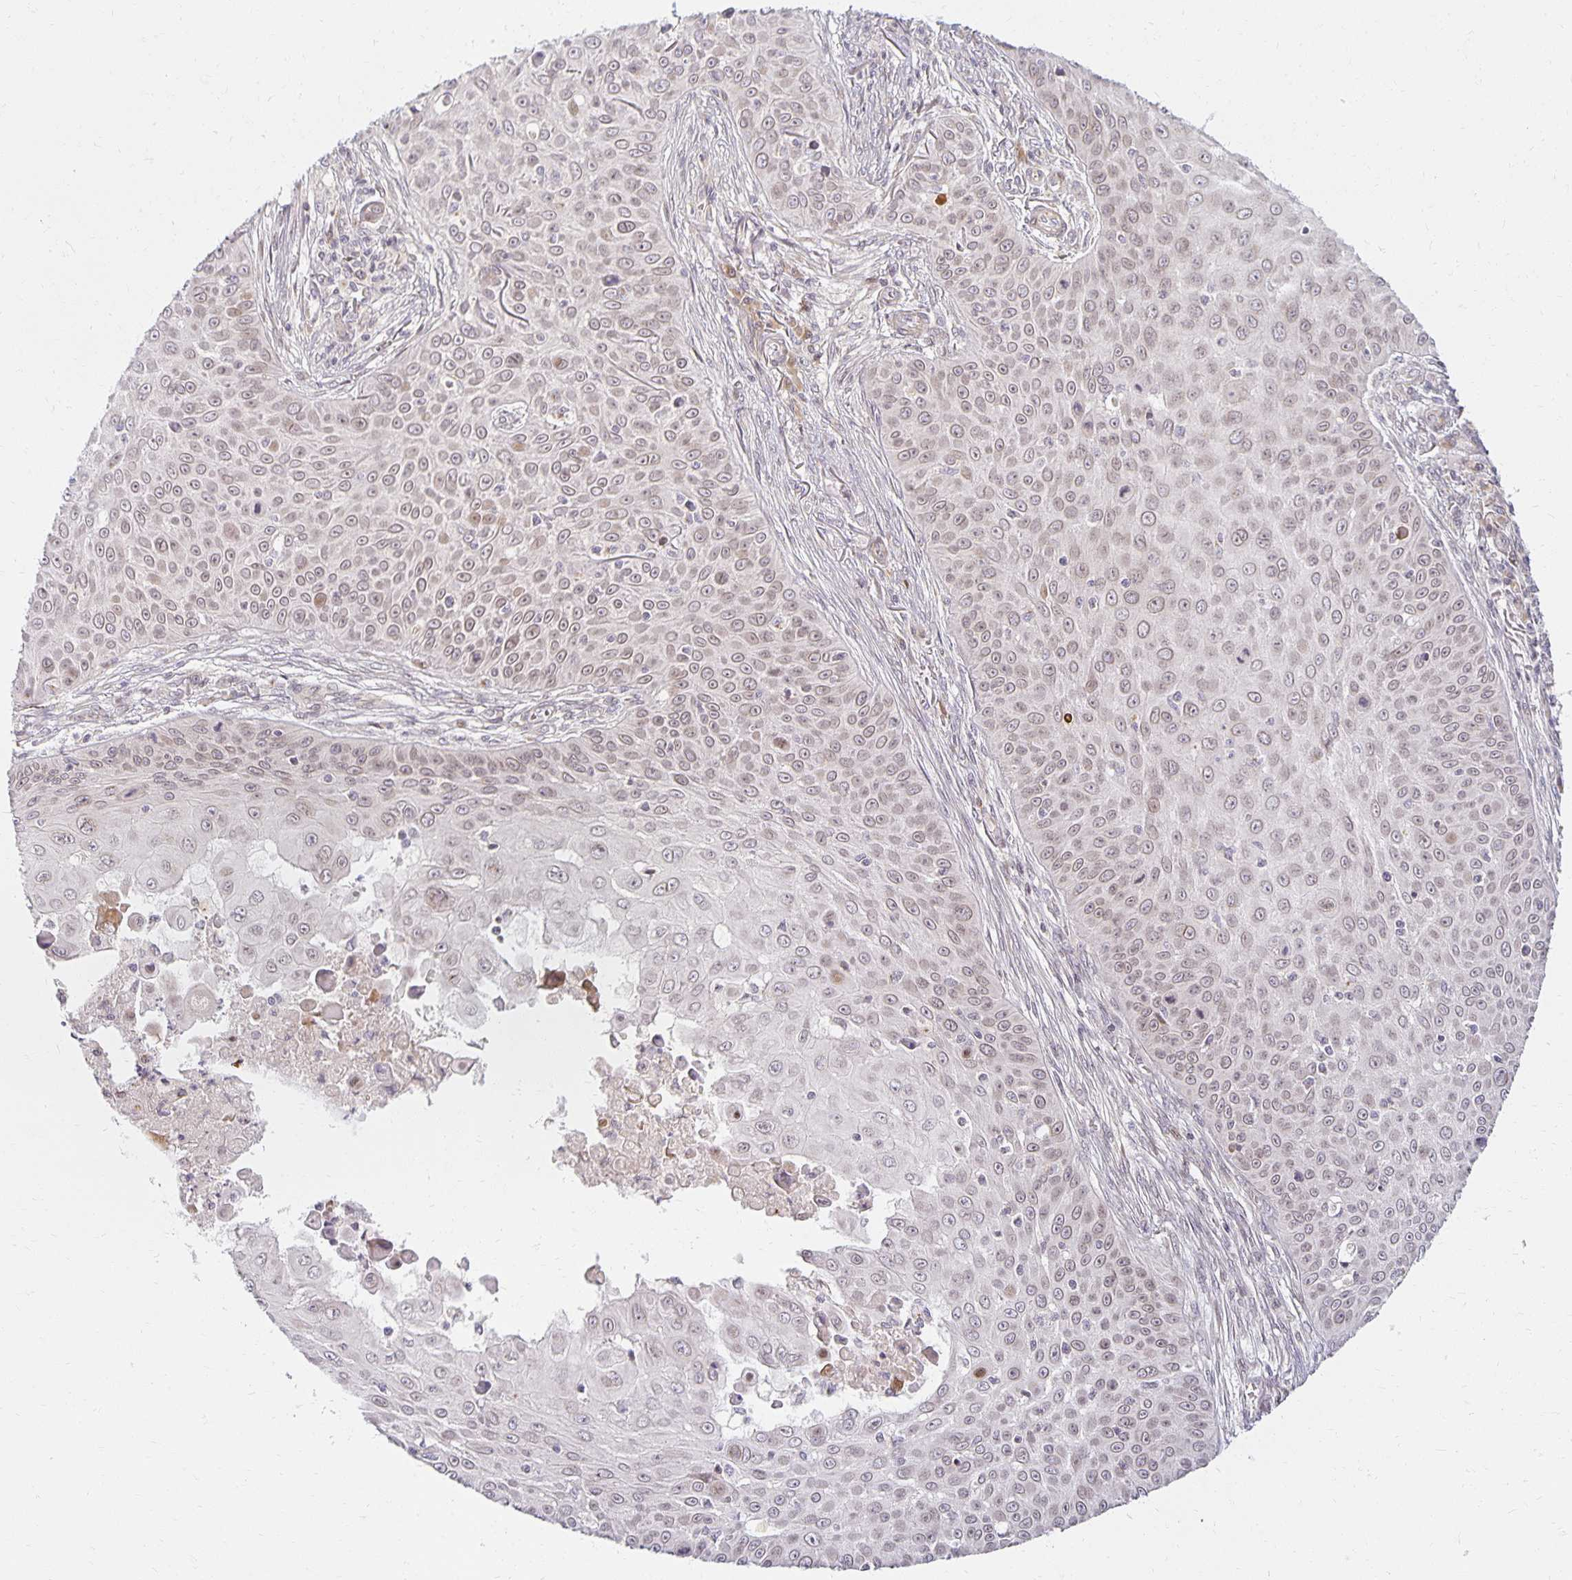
{"staining": {"intensity": "weak", "quantity": "25%-75%", "location": "cytoplasmic/membranous,nuclear"}, "tissue": "skin cancer", "cell_type": "Tumor cells", "image_type": "cancer", "snomed": [{"axis": "morphology", "description": "Squamous cell carcinoma, NOS"}, {"axis": "topography", "description": "Skin"}], "caption": "Immunohistochemical staining of squamous cell carcinoma (skin) reveals weak cytoplasmic/membranous and nuclear protein expression in approximately 25%-75% of tumor cells. The staining was performed using DAB to visualize the protein expression in brown, while the nuclei were stained in blue with hematoxylin (Magnification: 20x).", "gene": "EHF", "patient": {"sex": "male", "age": 82}}